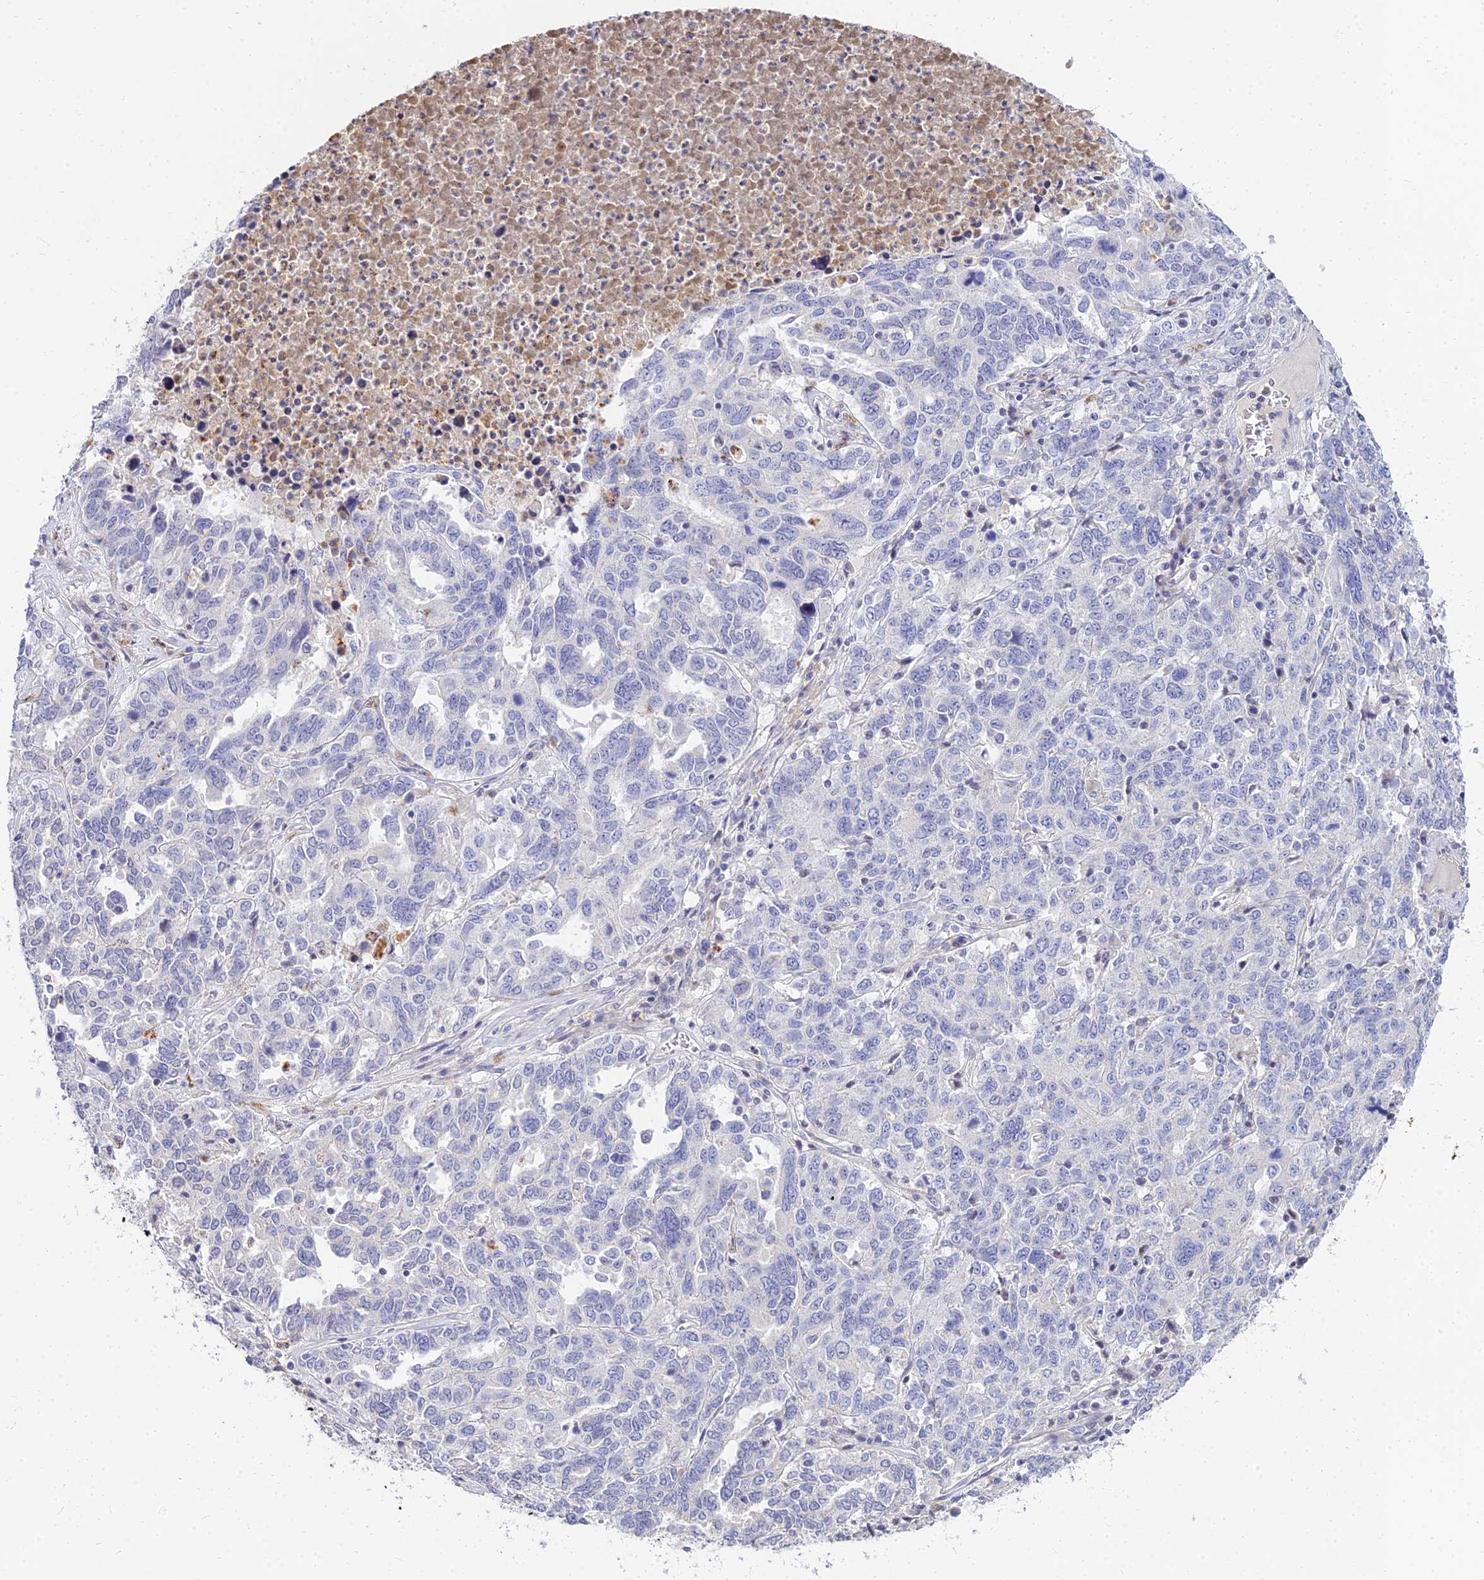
{"staining": {"intensity": "negative", "quantity": "none", "location": "none"}, "tissue": "ovarian cancer", "cell_type": "Tumor cells", "image_type": "cancer", "snomed": [{"axis": "morphology", "description": "Carcinoma, endometroid"}, {"axis": "topography", "description": "Ovary"}], "caption": "Photomicrograph shows no protein positivity in tumor cells of endometroid carcinoma (ovarian) tissue.", "gene": "VWC2L", "patient": {"sex": "female", "age": 62}}